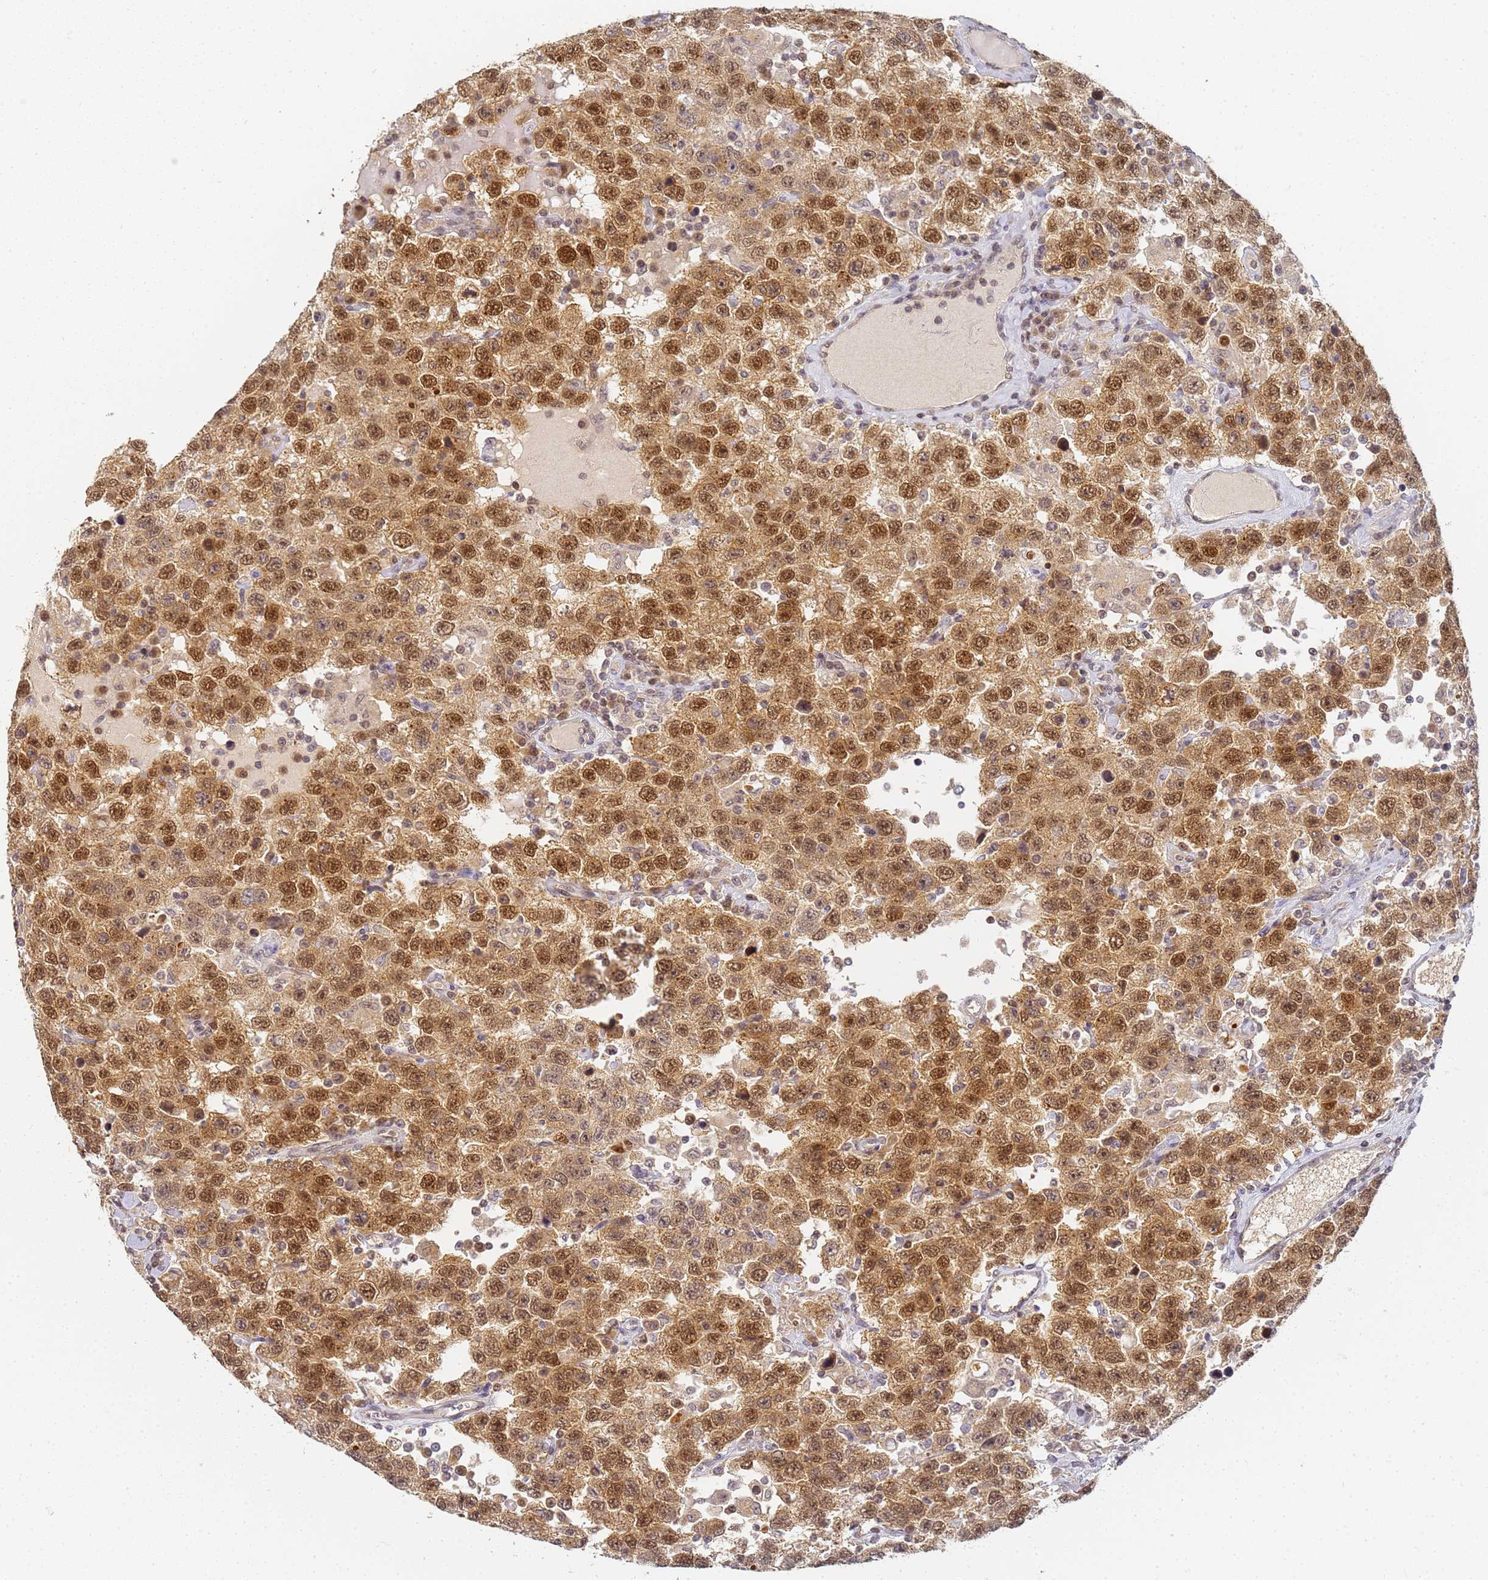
{"staining": {"intensity": "strong", "quantity": ">75%", "location": "cytoplasmic/membranous,nuclear"}, "tissue": "testis cancer", "cell_type": "Tumor cells", "image_type": "cancer", "snomed": [{"axis": "morphology", "description": "Seminoma, NOS"}, {"axis": "topography", "description": "Testis"}], "caption": "Tumor cells exhibit strong cytoplasmic/membranous and nuclear positivity in approximately >75% of cells in testis cancer (seminoma).", "gene": "HMCES", "patient": {"sex": "male", "age": 41}}